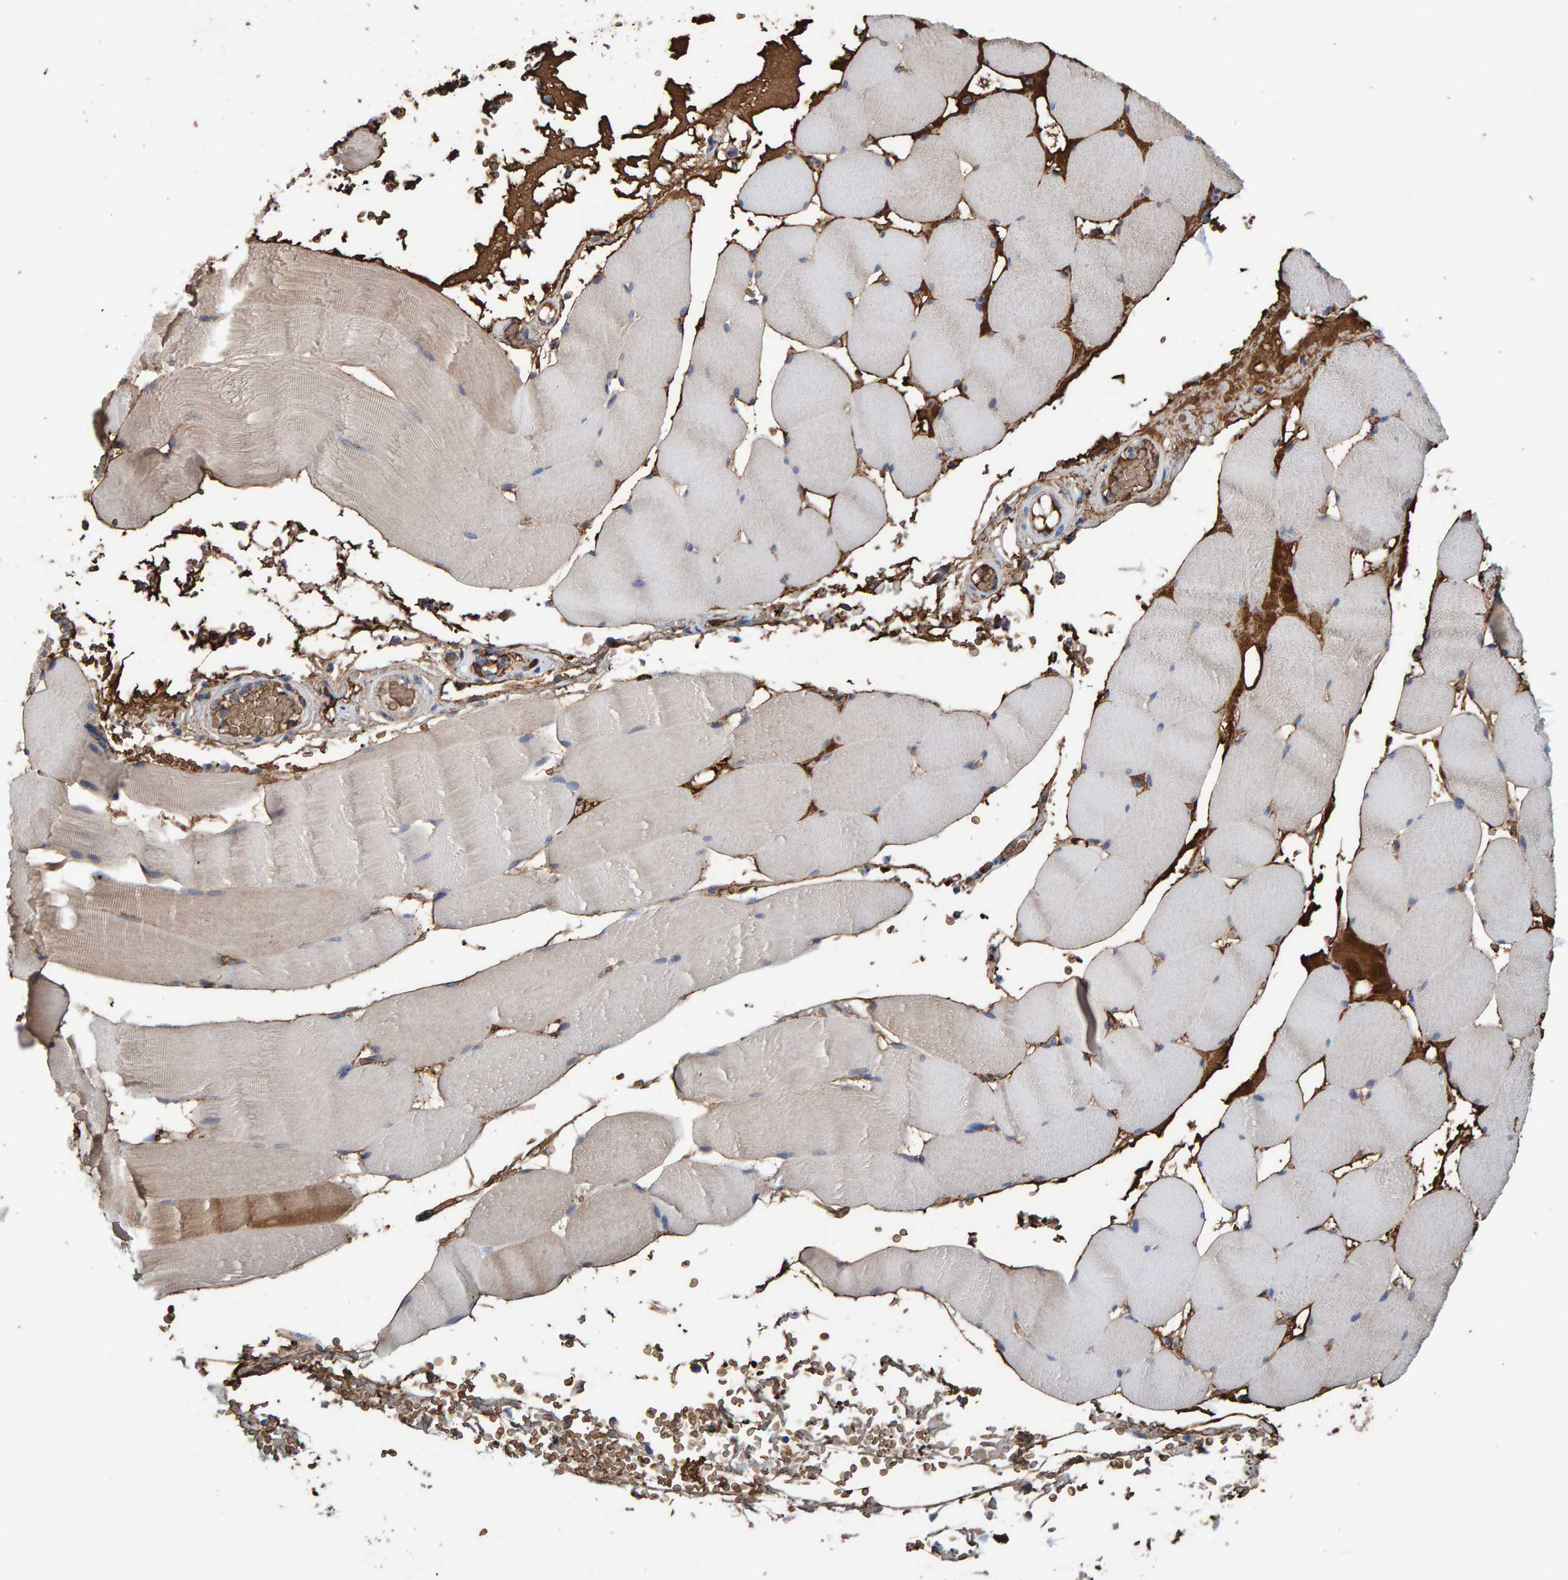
{"staining": {"intensity": "weak", "quantity": "25%-75%", "location": "cytoplasmic/membranous"}, "tissue": "skeletal muscle", "cell_type": "Myocytes", "image_type": "normal", "snomed": [{"axis": "morphology", "description": "Normal tissue, NOS"}, {"axis": "topography", "description": "Skeletal muscle"}], "caption": "Human skeletal muscle stained for a protein (brown) exhibits weak cytoplasmic/membranous positive positivity in about 25%-75% of myocytes.", "gene": "VPS9D1", "patient": {"sex": "male", "age": 62}}